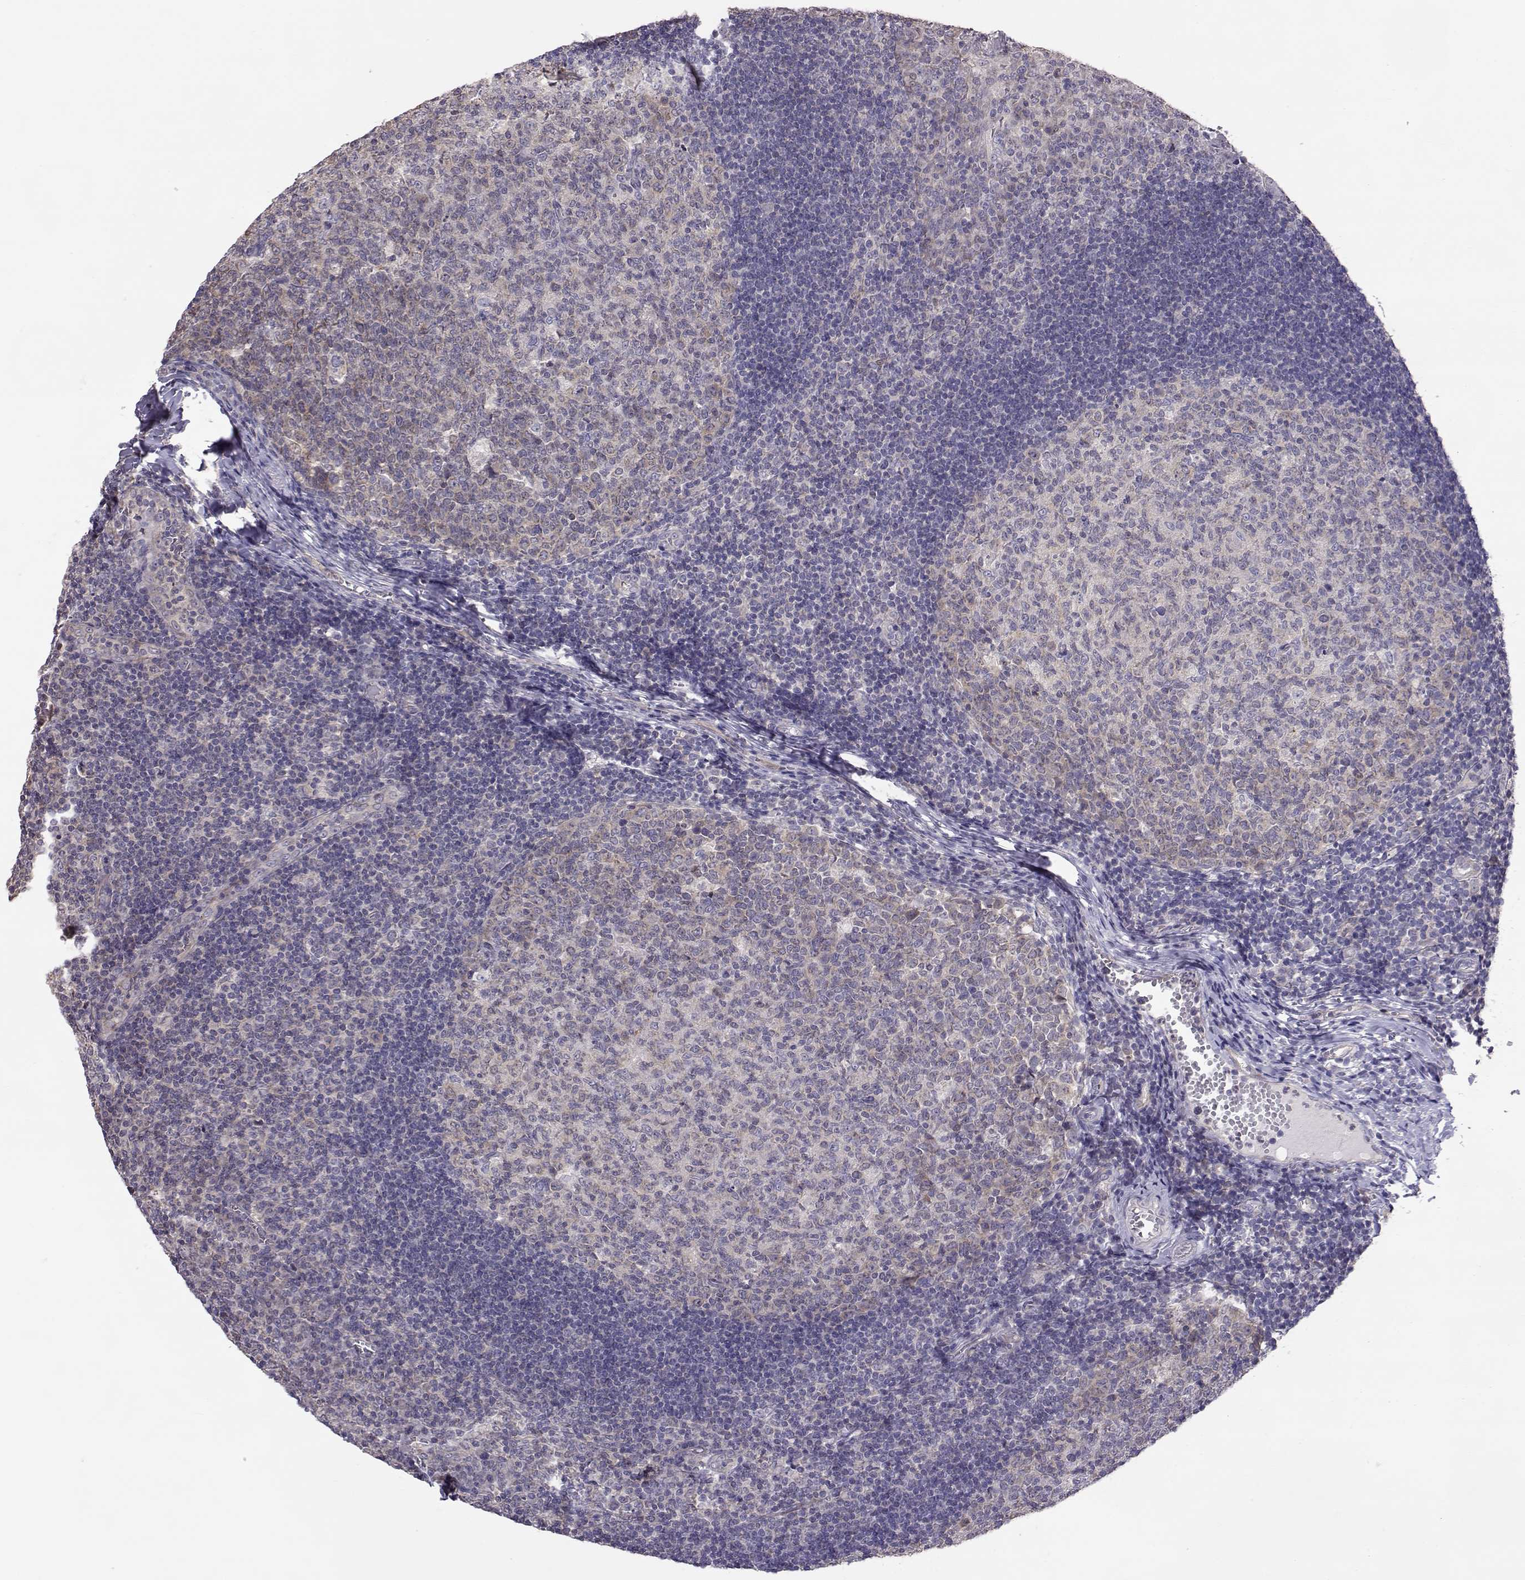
{"staining": {"intensity": "negative", "quantity": "none", "location": "none"}, "tissue": "tonsil", "cell_type": "Germinal center cells", "image_type": "normal", "snomed": [{"axis": "morphology", "description": "Normal tissue, NOS"}, {"axis": "topography", "description": "Tonsil"}], "caption": "Immunohistochemistry (IHC) photomicrograph of benign human tonsil stained for a protein (brown), which exhibits no staining in germinal center cells.", "gene": "NCAM2", "patient": {"sex": "female", "age": 13}}